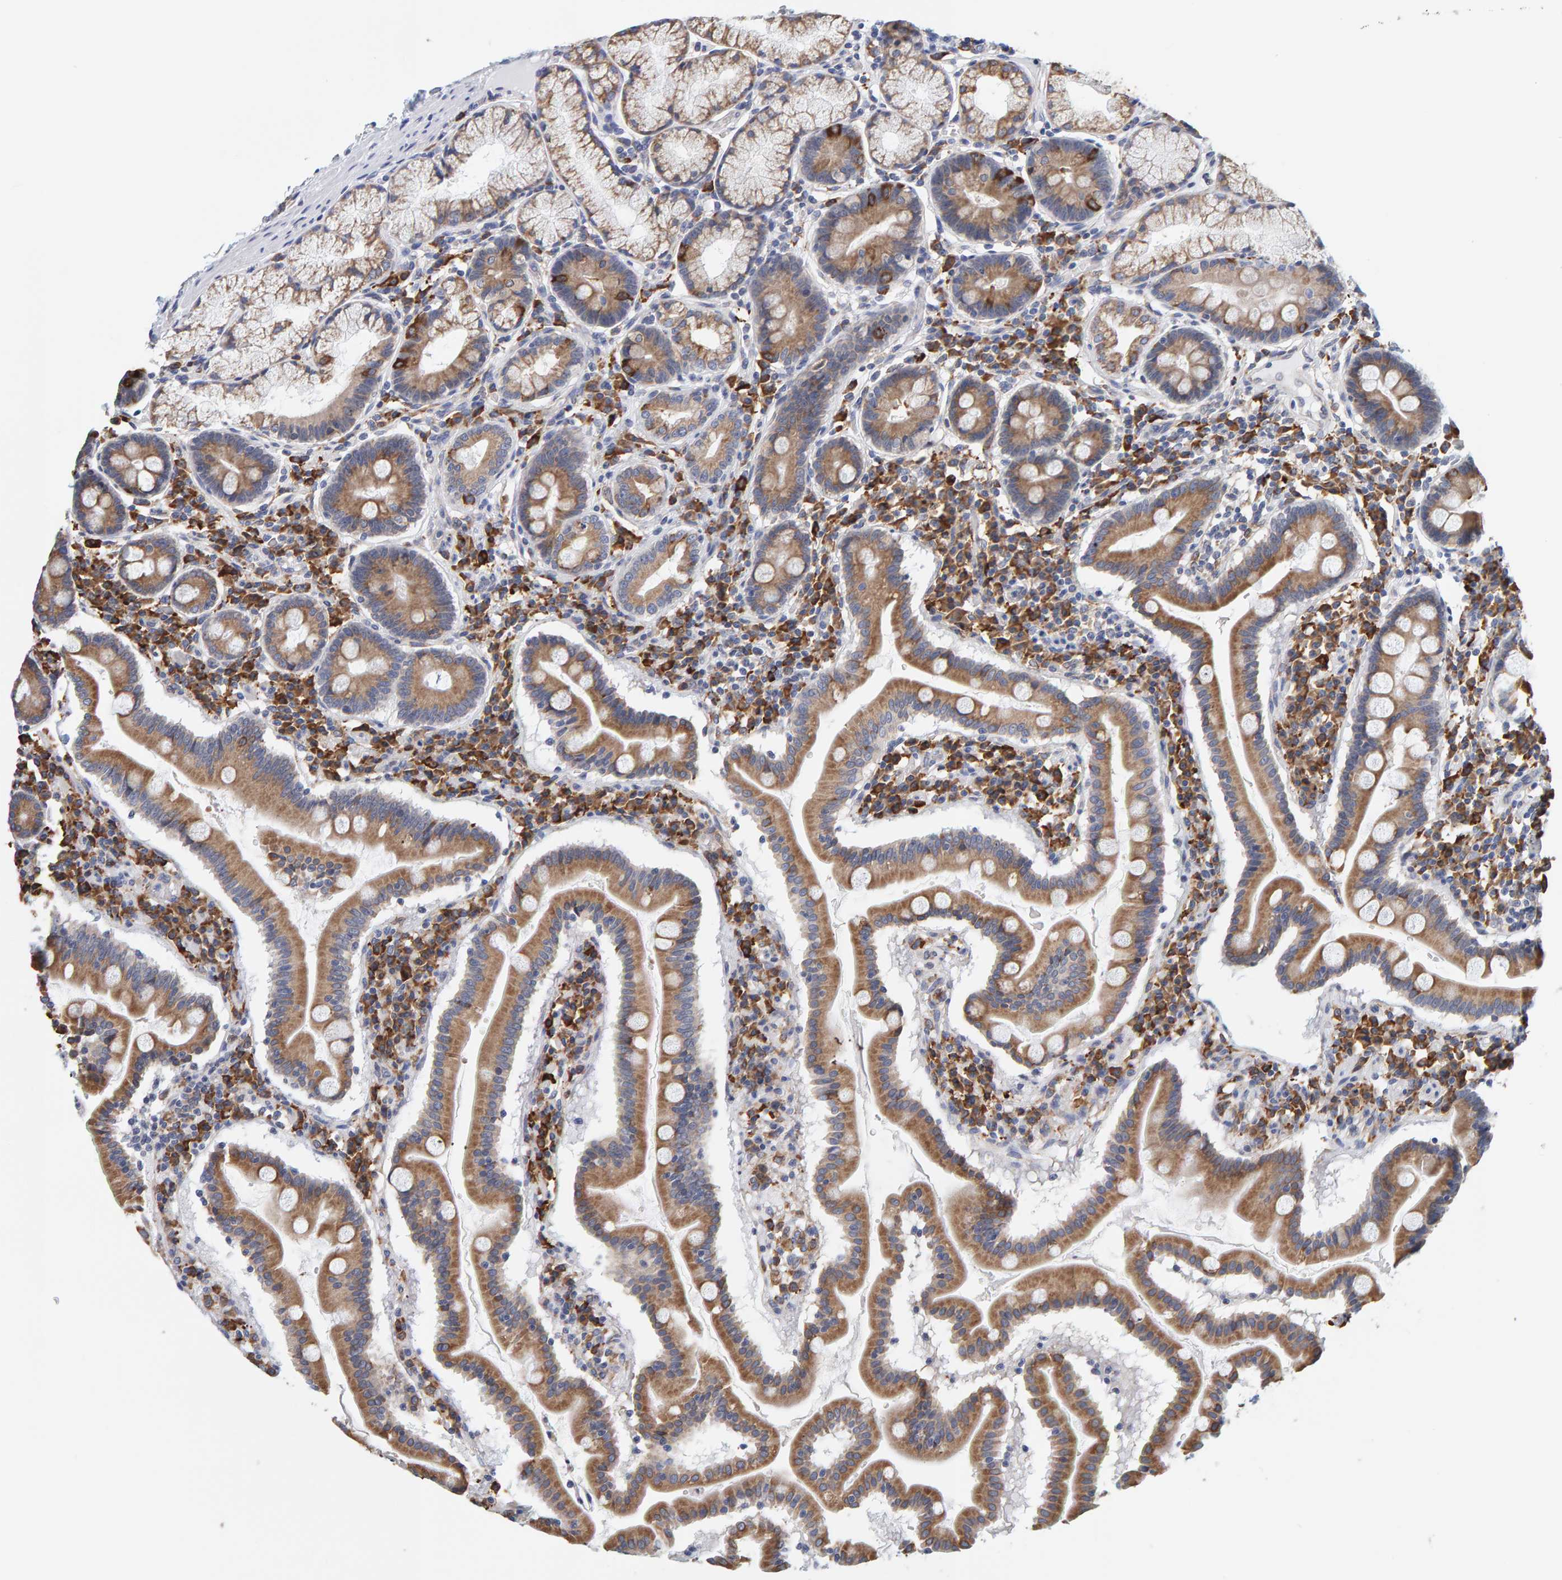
{"staining": {"intensity": "moderate", "quantity": ">75%", "location": "cytoplasmic/membranous"}, "tissue": "duodenum", "cell_type": "Glandular cells", "image_type": "normal", "snomed": [{"axis": "morphology", "description": "Normal tissue, NOS"}, {"axis": "topography", "description": "Duodenum"}], "caption": "IHC staining of benign duodenum, which exhibits medium levels of moderate cytoplasmic/membranous staining in approximately >75% of glandular cells indicating moderate cytoplasmic/membranous protein staining. The staining was performed using DAB (brown) for protein detection and nuclei were counterstained in hematoxylin (blue).", "gene": "SGPL1", "patient": {"sex": "male", "age": 50}}